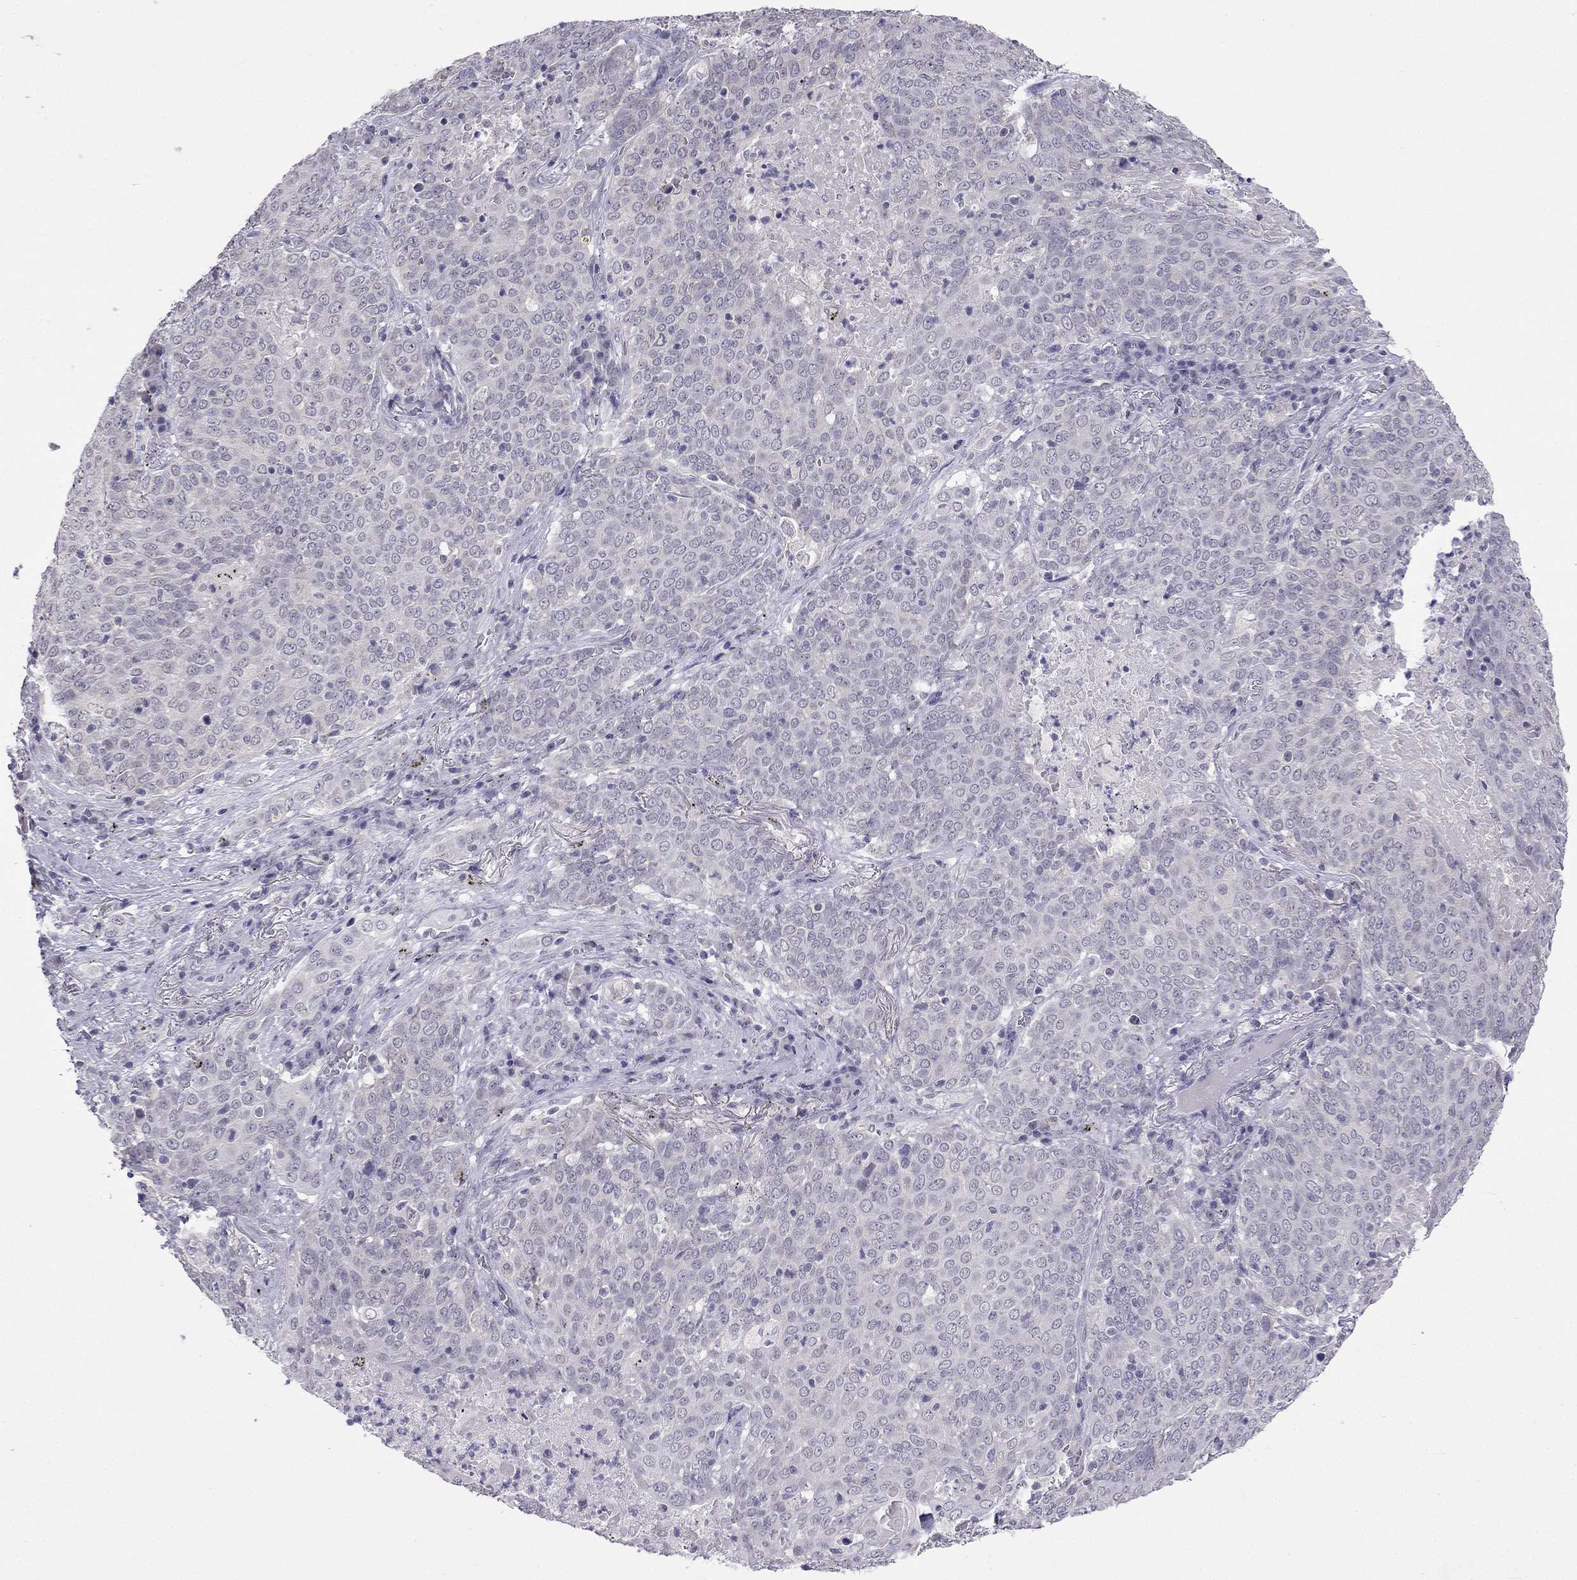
{"staining": {"intensity": "negative", "quantity": "none", "location": "none"}, "tissue": "lung cancer", "cell_type": "Tumor cells", "image_type": "cancer", "snomed": [{"axis": "morphology", "description": "Squamous cell carcinoma, NOS"}, {"axis": "topography", "description": "Lung"}], "caption": "DAB immunohistochemical staining of human lung squamous cell carcinoma displays no significant positivity in tumor cells.", "gene": "C5orf49", "patient": {"sex": "male", "age": 82}}